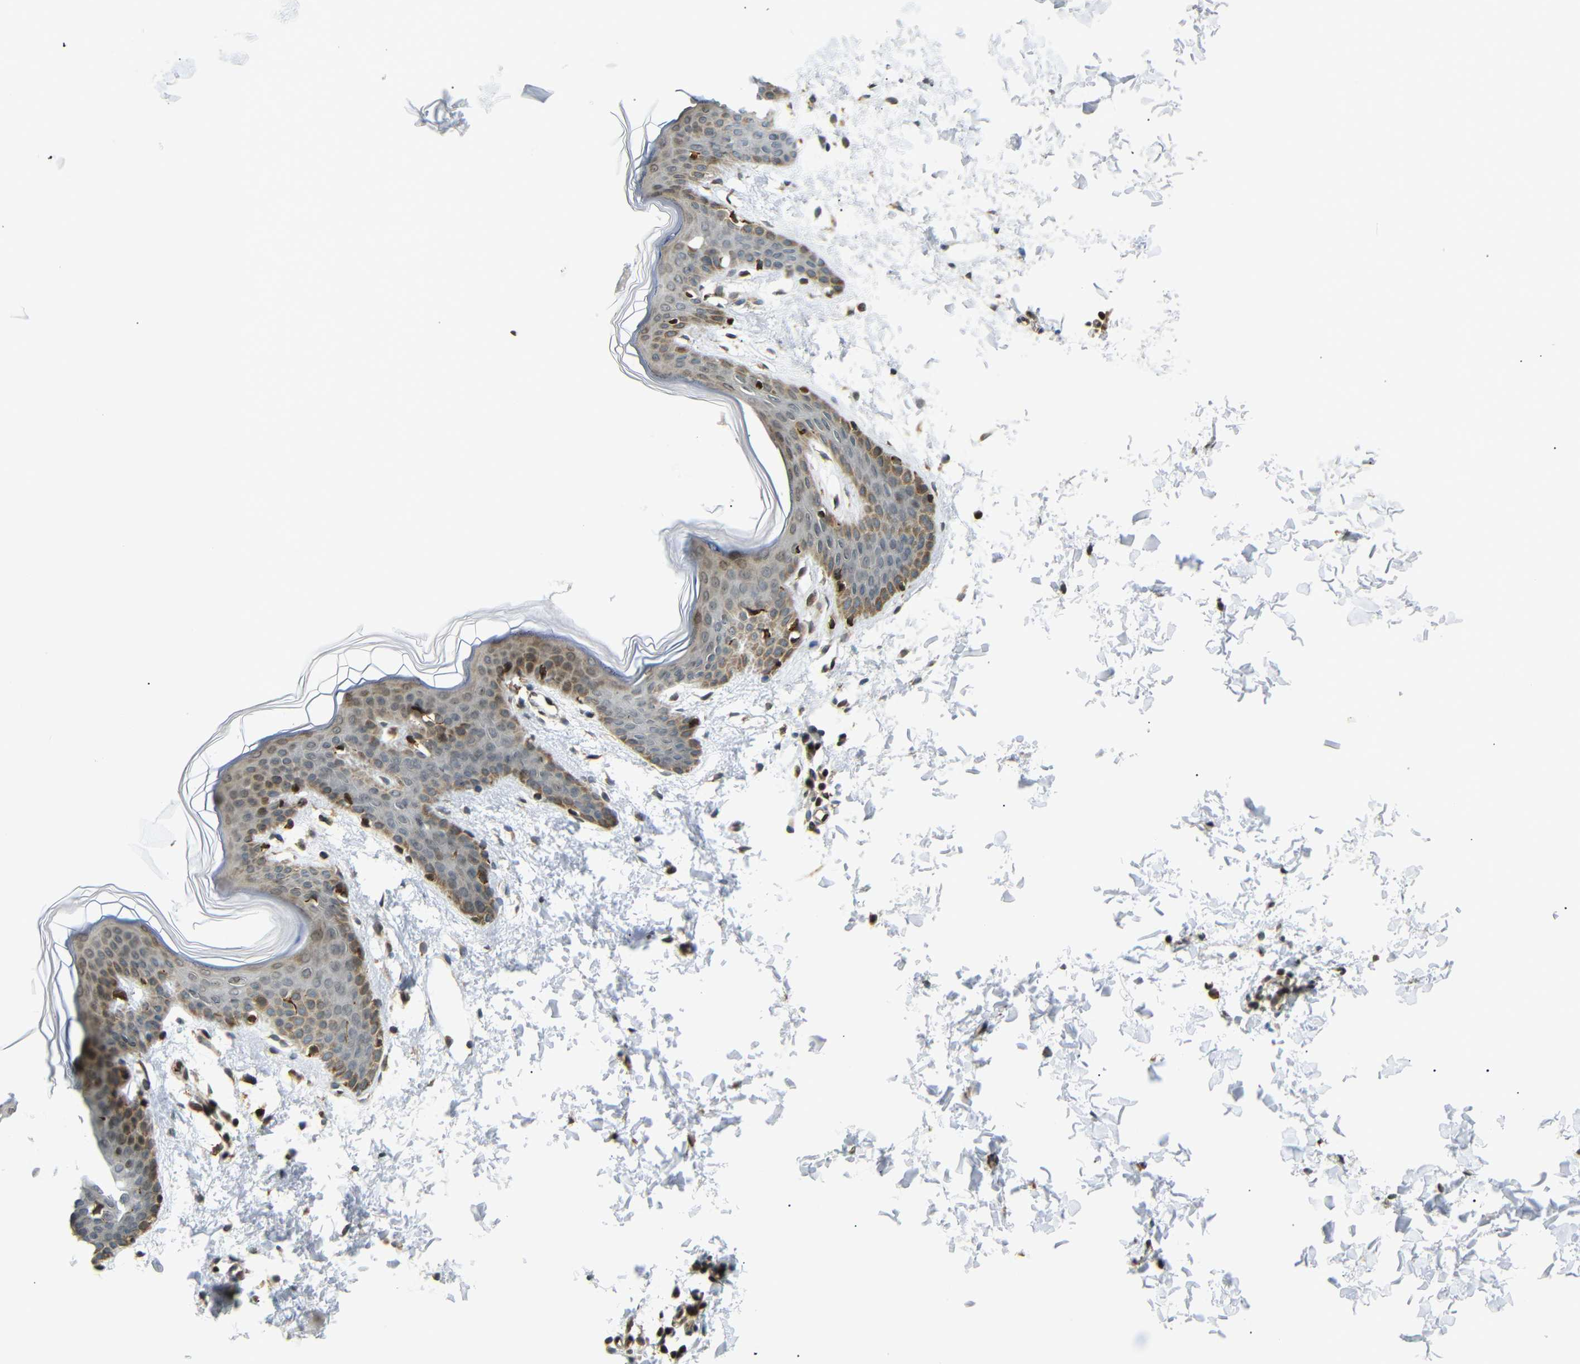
{"staining": {"intensity": "moderate", "quantity": ">75%", "location": "nuclear"}, "tissue": "skin", "cell_type": "Fibroblasts", "image_type": "normal", "snomed": [{"axis": "morphology", "description": "Normal tissue, NOS"}, {"axis": "topography", "description": "Skin"}], "caption": "Fibroblasts display medium levels of moderate nuclear positivity in approximately >75% of cells in benign human skin. Immunohistochemistry (ihc) stains the protein in brown and the nuclei are stained blue.", "gene": "SPCS2", "patient": {"sex": "female", "age": 17}}